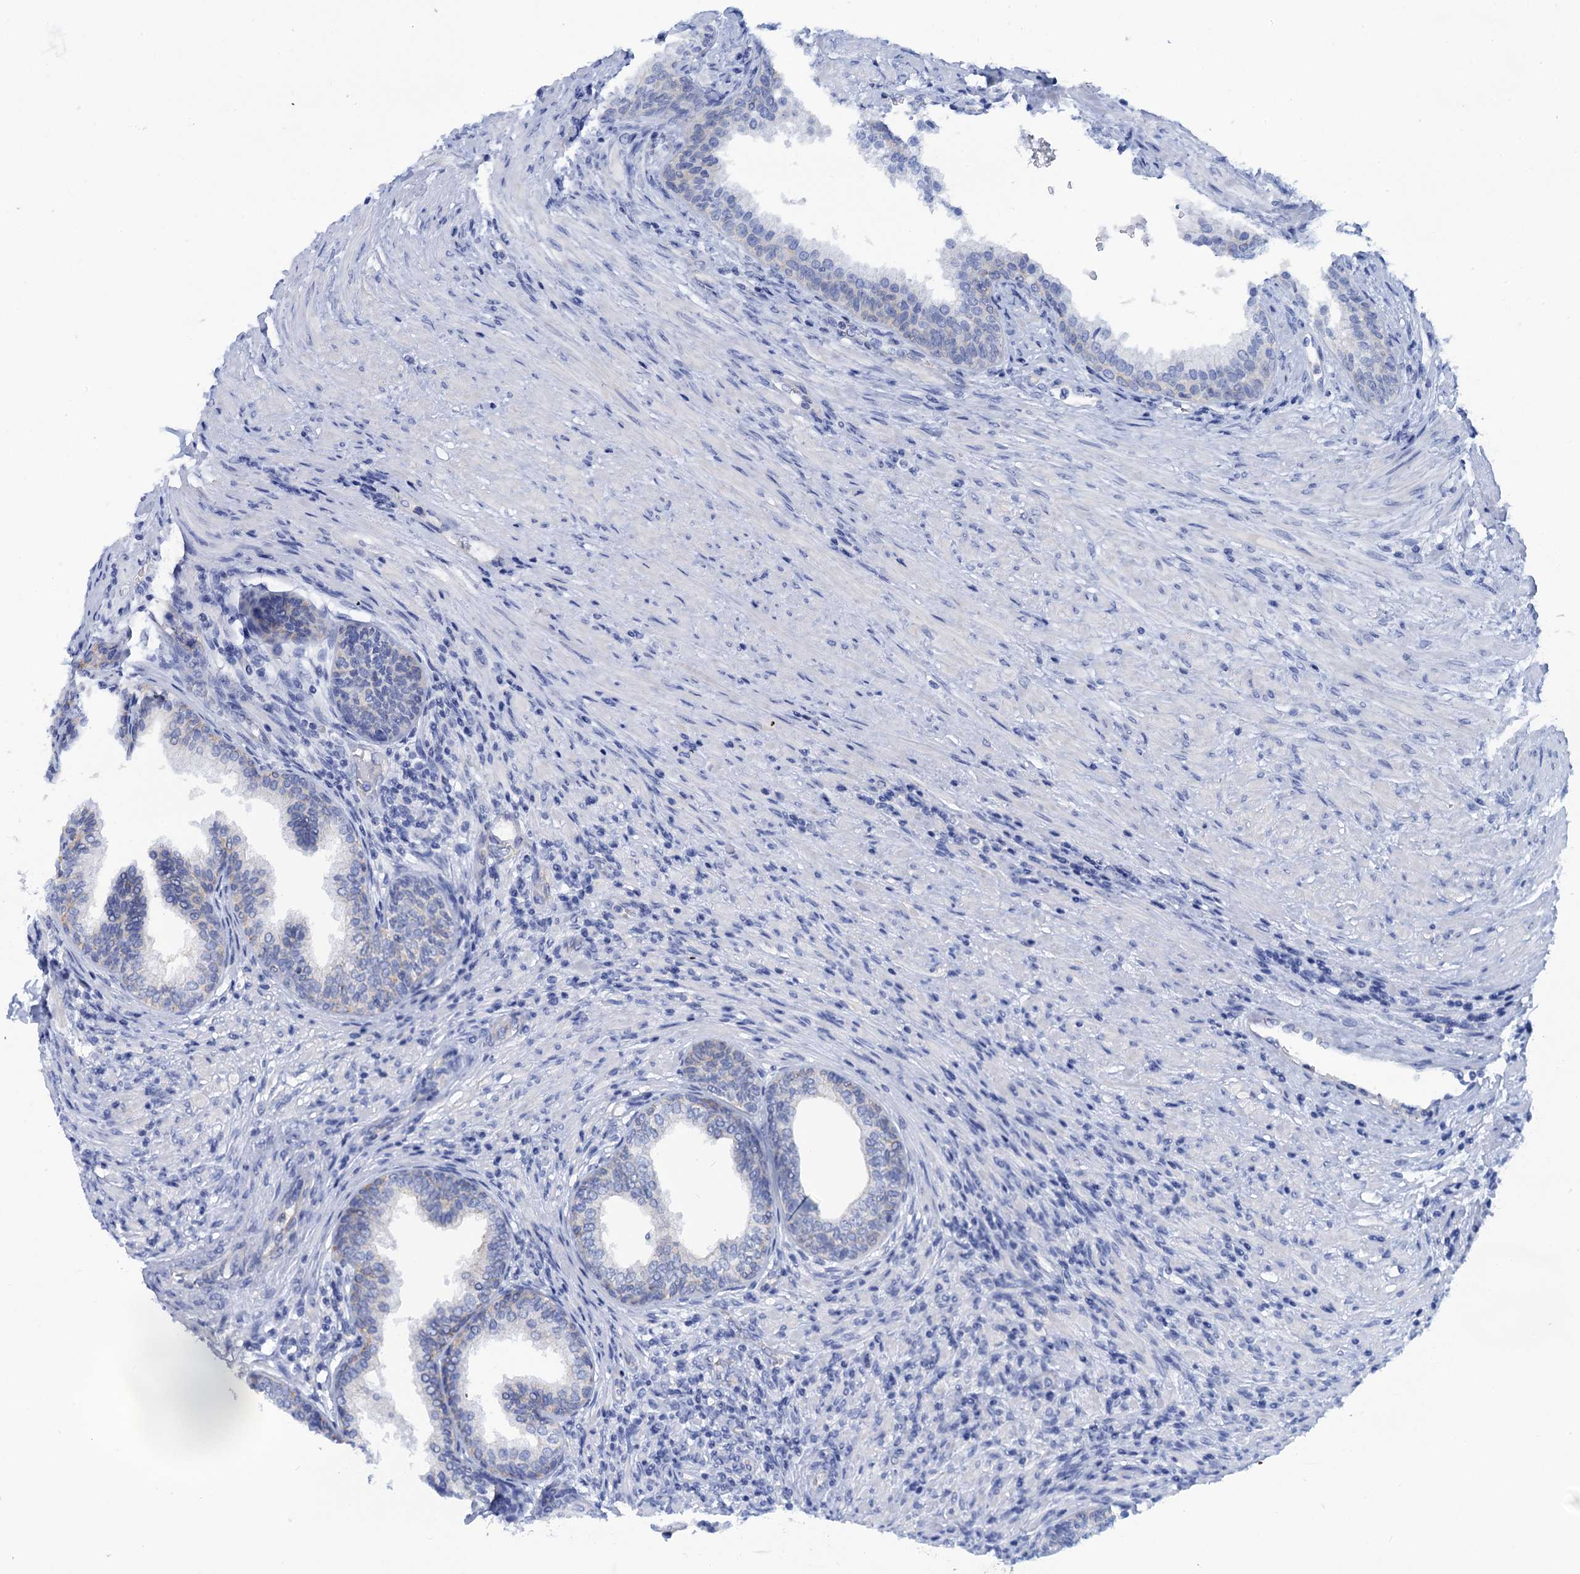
{"staining": {"intensity": "negative", "quantity": "none", "location": "none"}, "tissue": "prostate", "cell_type": "Glandular cells", "image_type": "normal", "snomed": [{"axis": "morphology", "description": "Normal tissue, NOS"}, {"axis": "topography", "description": "Prostate"}], "caption": "Immunohistochemistry (IHC) image of normal prostate stained for a protein (brown), which shows no expression in glandular cells. The staining is performed using DAB brown chromogen with nuclei counter-stained in using hematoxylin.", "gene": "CALML5", "patient": {"sex": "male", "age": 76}}